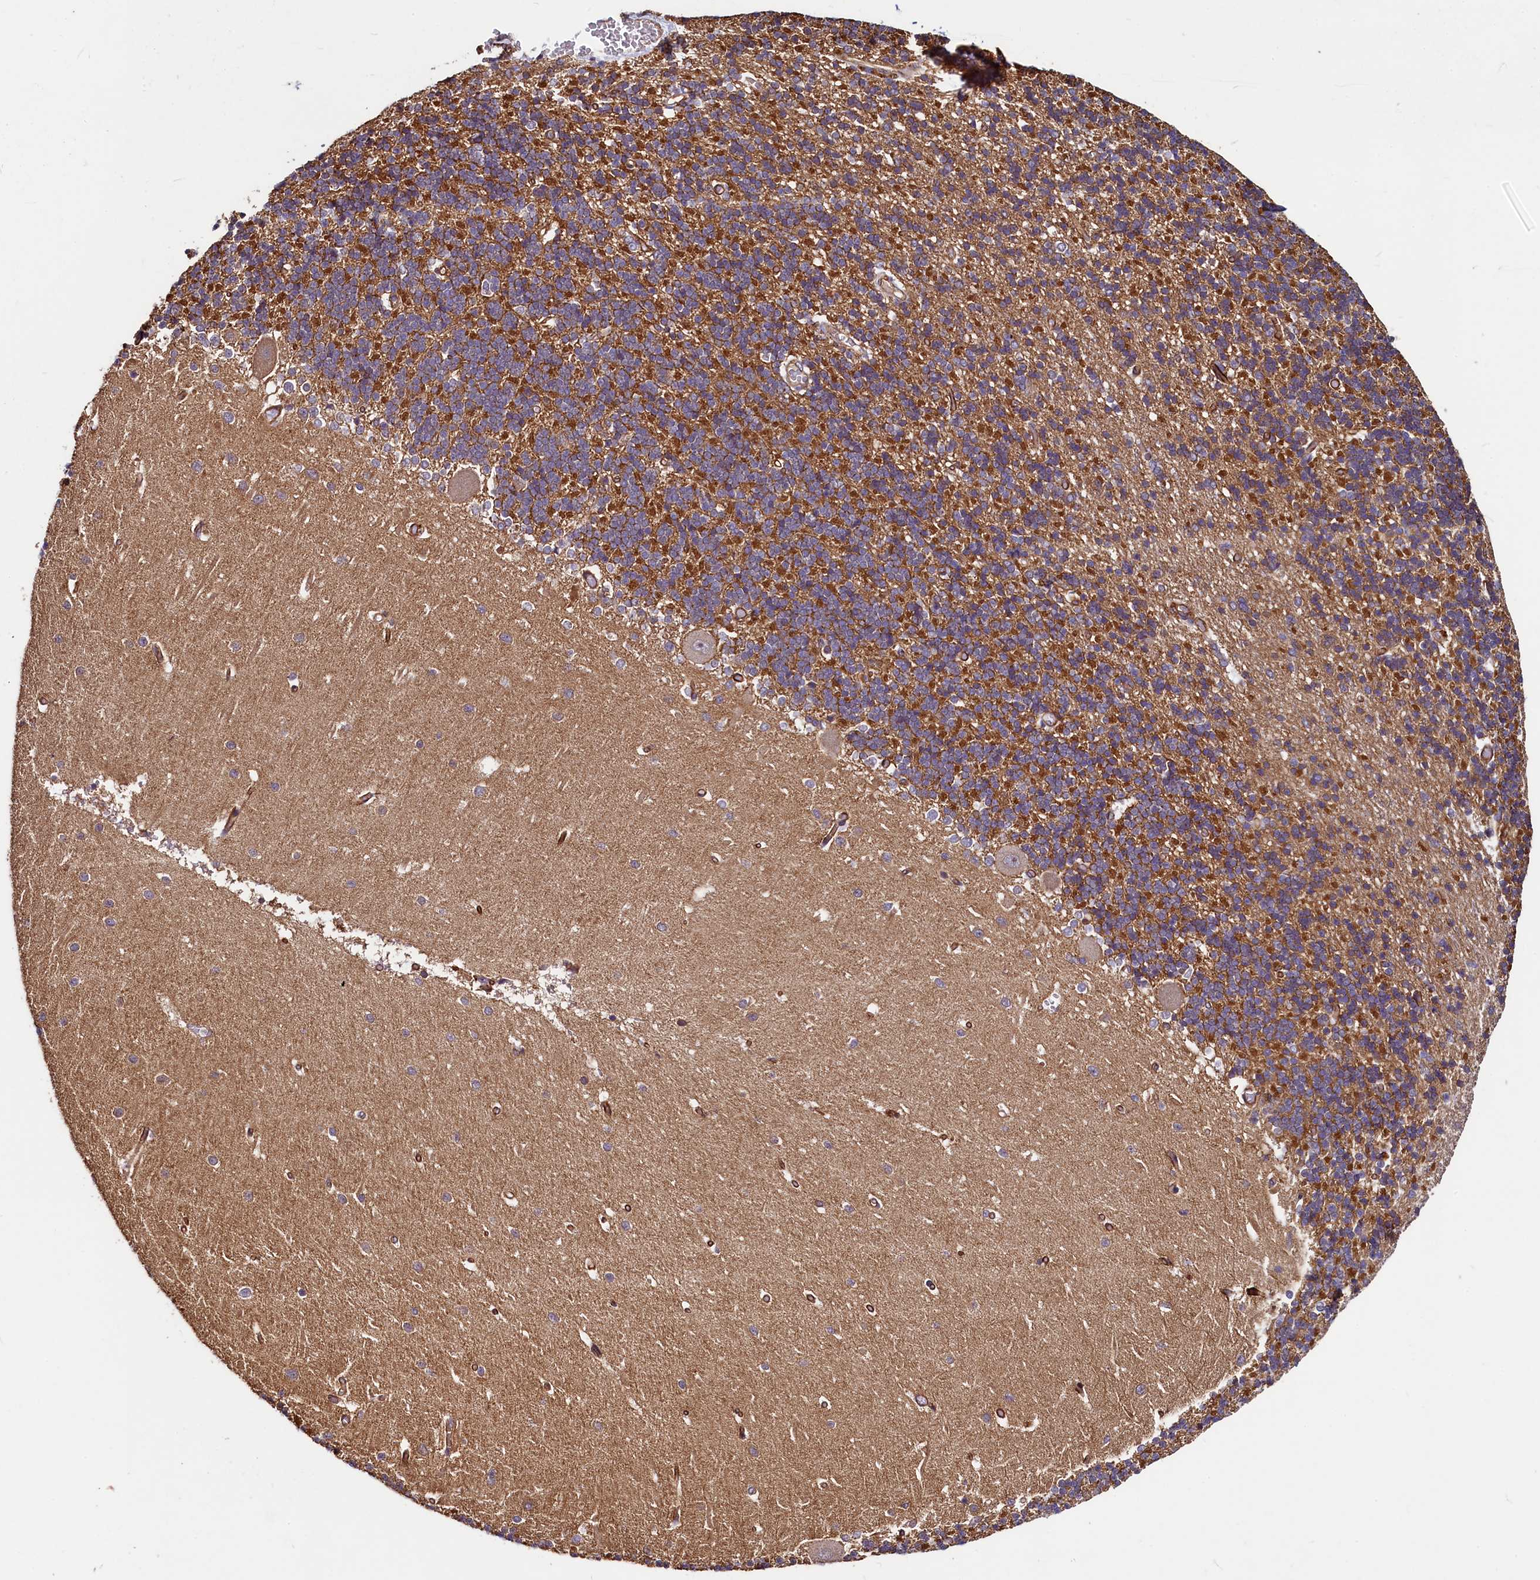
{"staining": {"intensity": "moderate", "quantity": "25%-75%", "location": "cytoplasmic/membranous"}, "tissue": "cerebellum", "cell_type": "Cells in granular layer", "image_type": "normal", "snomed": [{"axis": "morphology", "description": "Normal tissue, NOS"}, {"axis": "topography", "description": "Cerebellum"}], "caption": "Moderate cytoplasmic/membranous expression is appreciated in approximately 25%-75% of cells in granular layer in benign cerebellum.", "gene": "PALM", "patient": {"sex": "male", "age": 37}}